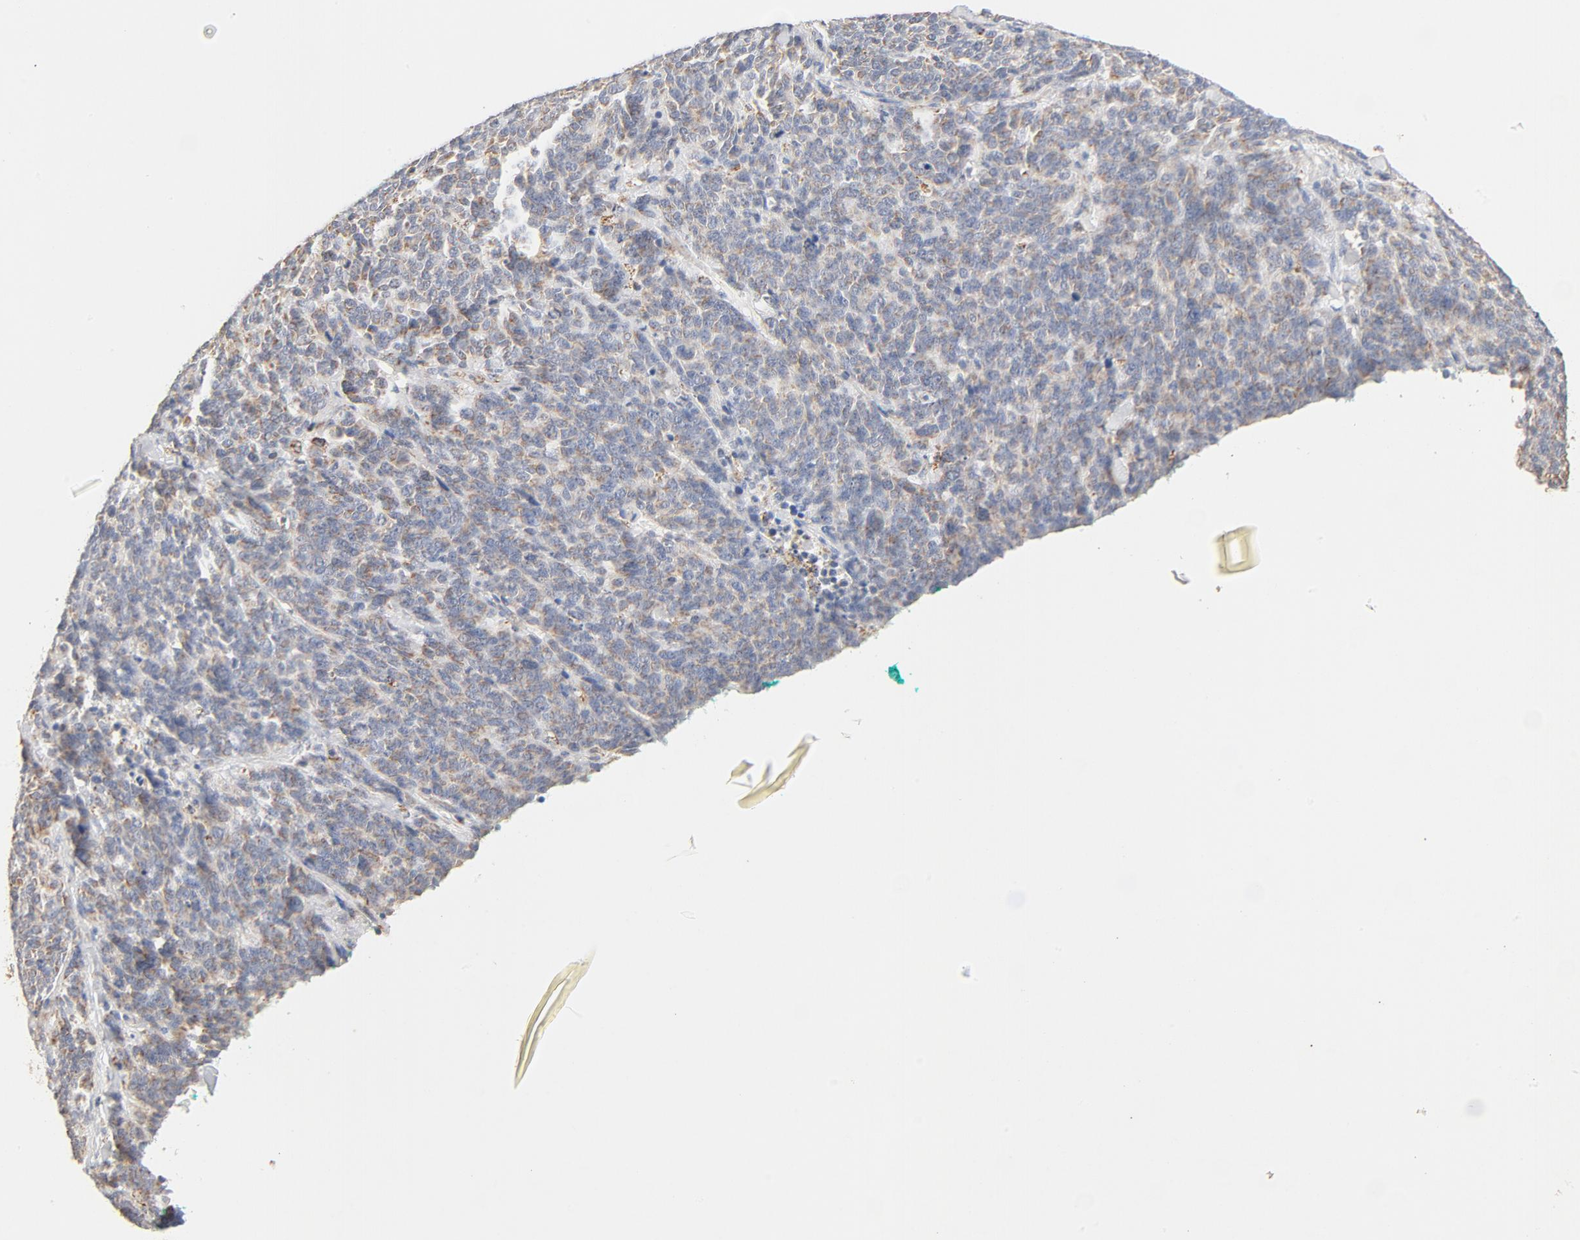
{"staining": {"intensity": "weak", "quantity": ">75%", "location": "cytoplasmic/membranous"}, "tissue": "lung cancer", "cell_type": "Tumor cells", "image_type": "cancer", "snomed": [{"axis": "morphology", "description": "Neoplasm, malignant, NOS"}, {"axis": "topography", "description": "Lung"}], "caption": "Protein staining of lung cancer (neoplasm (malignant)) tissue displays weak cytoplasmic/membranous staining in about >75% of tumor cells.", "gene": "COX4I1", "patient": {"sex": "female", "age": 58}}